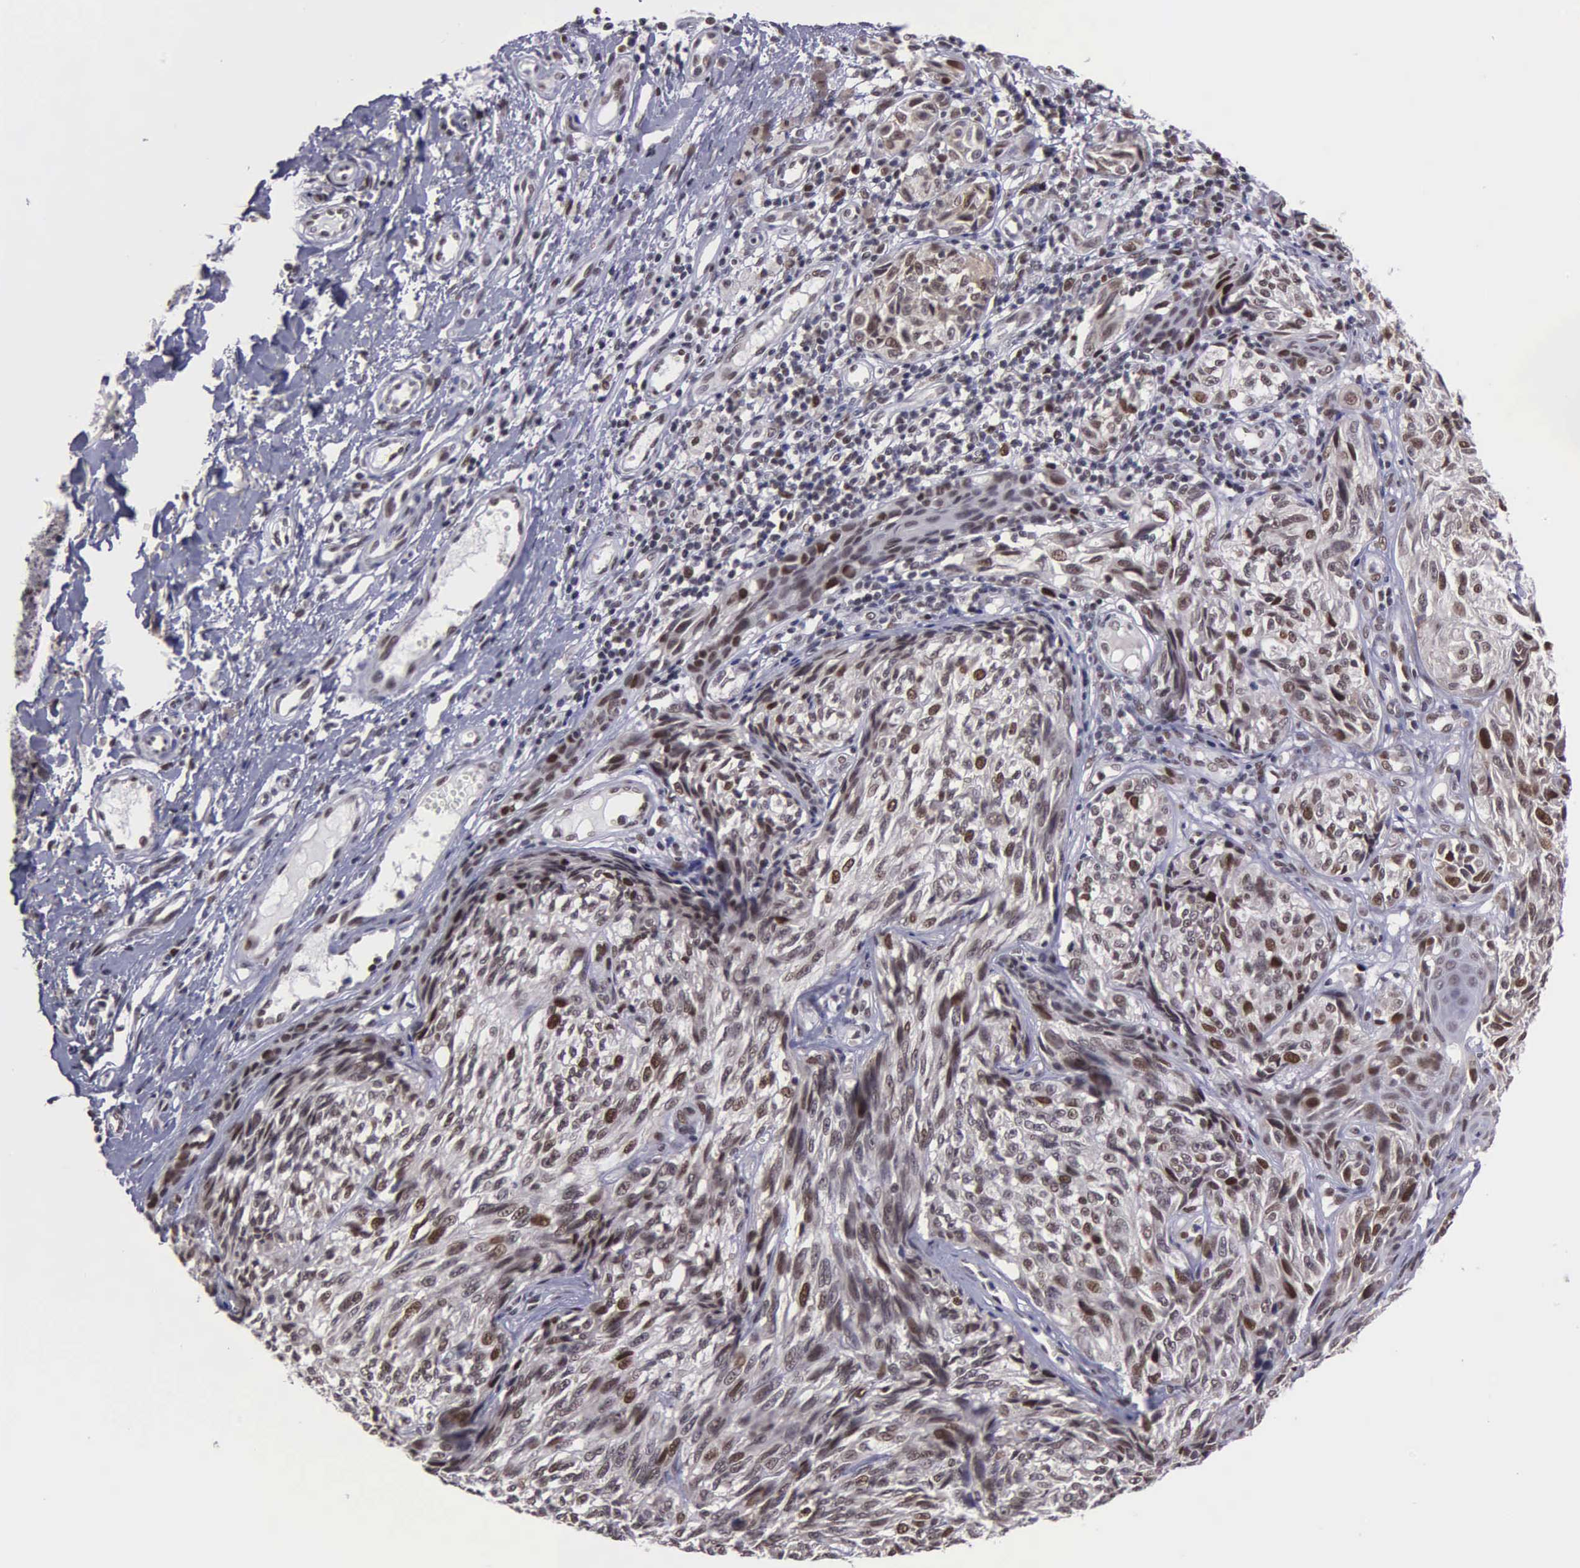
{"staining": {"intensity": "weak", "quantity": ">75%", "location": "nuclear"}, "tissue": "melanoma", "cell_type": "Tumor cells", "image_type": "cancer", "snomed": [{"axis": "morphology", "description": "Malignant melanoma, NOS"}, {"axis": "topography", "description": "Skin"}], "caption": "Tumor cells show weak nuclear expression in about >75% of cells in malignant melanoma.", "gene": "UBR7", "patient": {"sex": "male", "age": 67}}